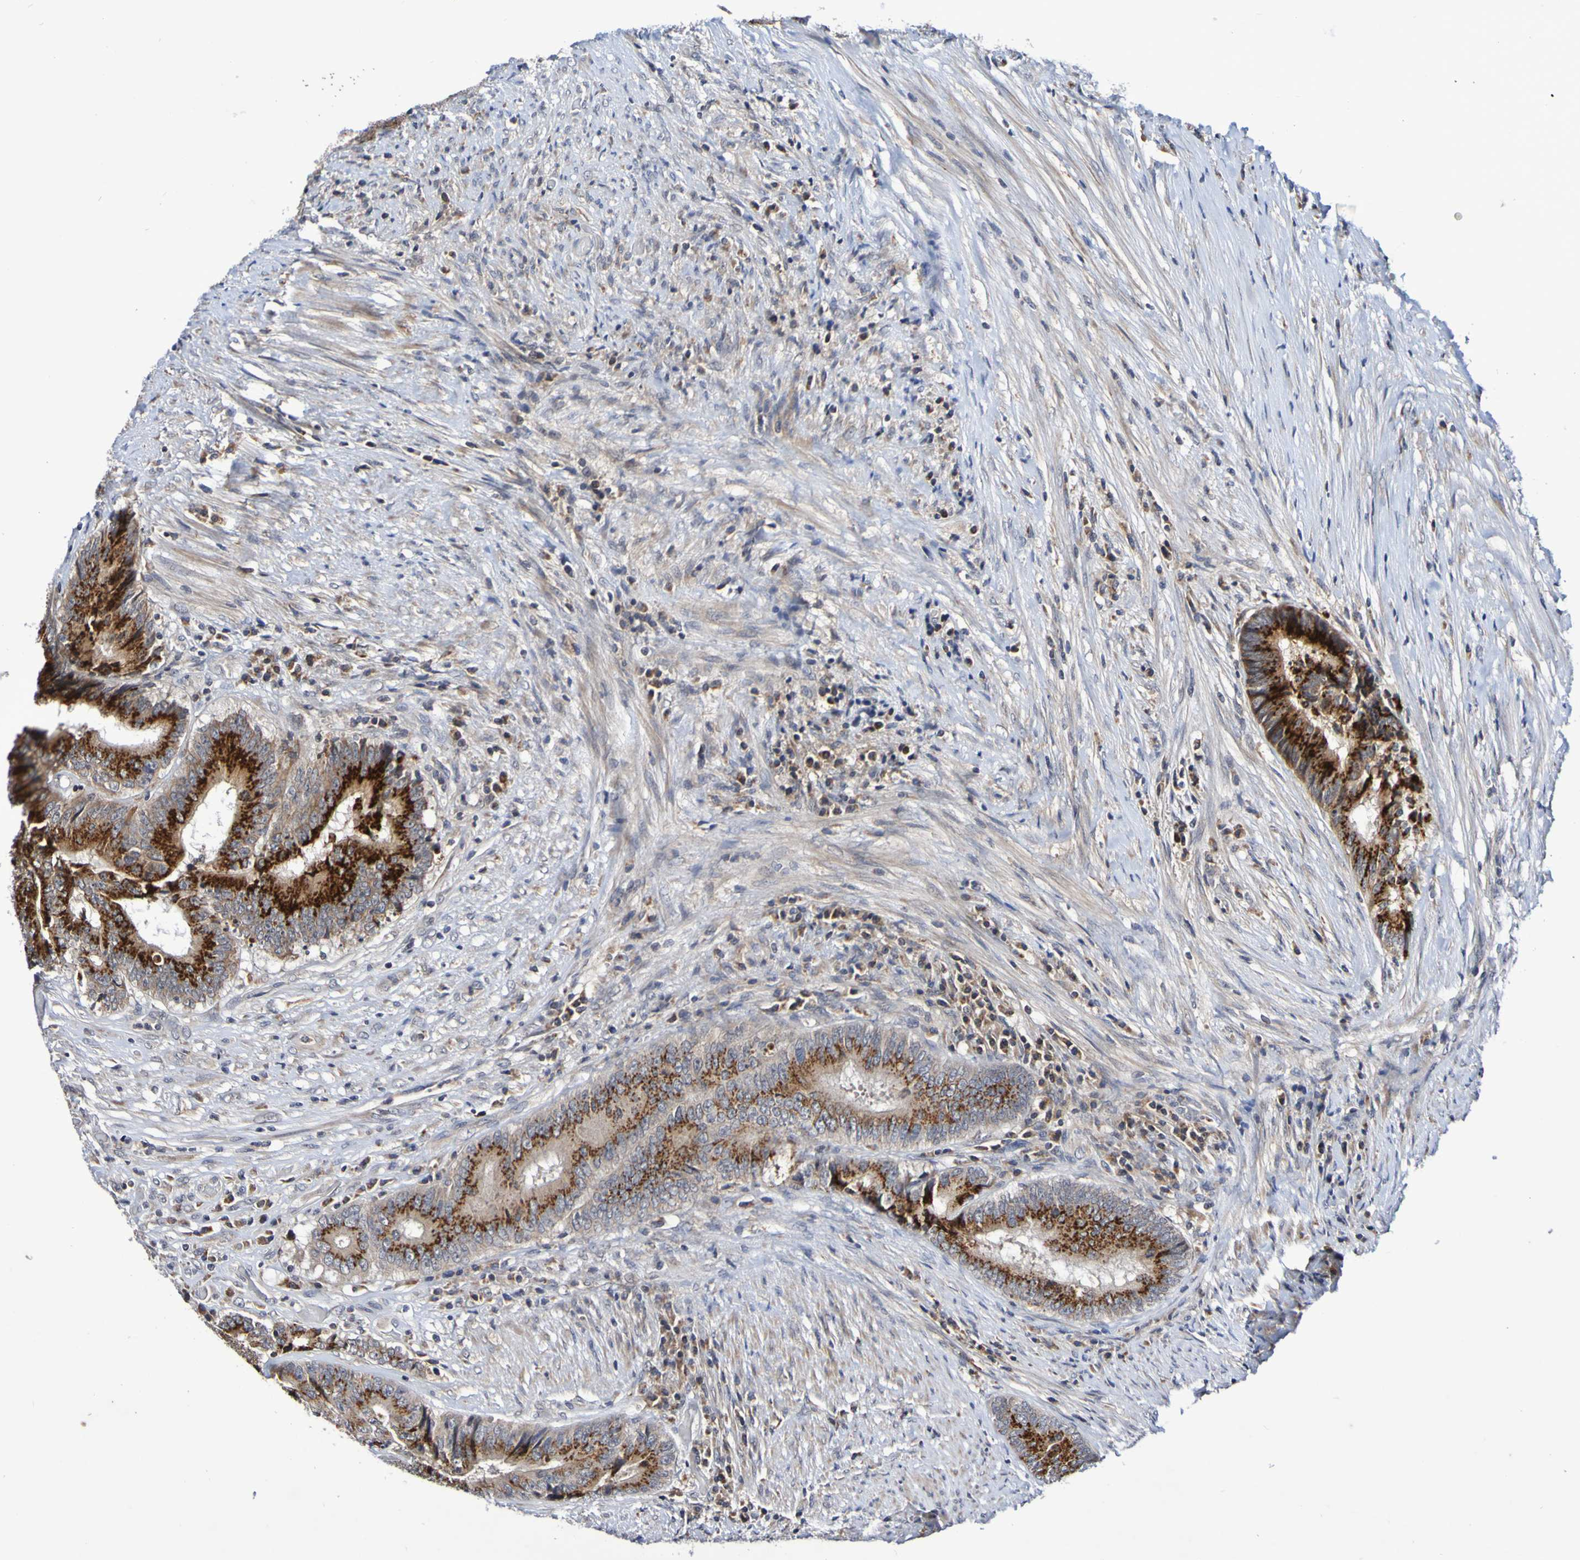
{"staining": {"intensity": "strong", "quantity": ">75%", "location": "cytoplasmic/membranous"}, "tissue": "colorectal cancer", "cell_type": "Tumor cells", "image_type": "cancer", "snomed": [{"axis": "morphology", "description": "Adenocarcinoma, NOS"}, {"axis": "topography", "description": "Rectum"}], "caption": "The image demonstrates immunohistochemical staining of colorectal cancer (adenocarcinoma). There is strong cytoplasmic/membranous positivity is present in about >75% of tumor cells. (DAB (3,3'-diaminobenzidine) IHC with brightfield microscopy, high magnification).", "gene": "PTP4A2", "patient": {"sex": "male", "age": 72}}